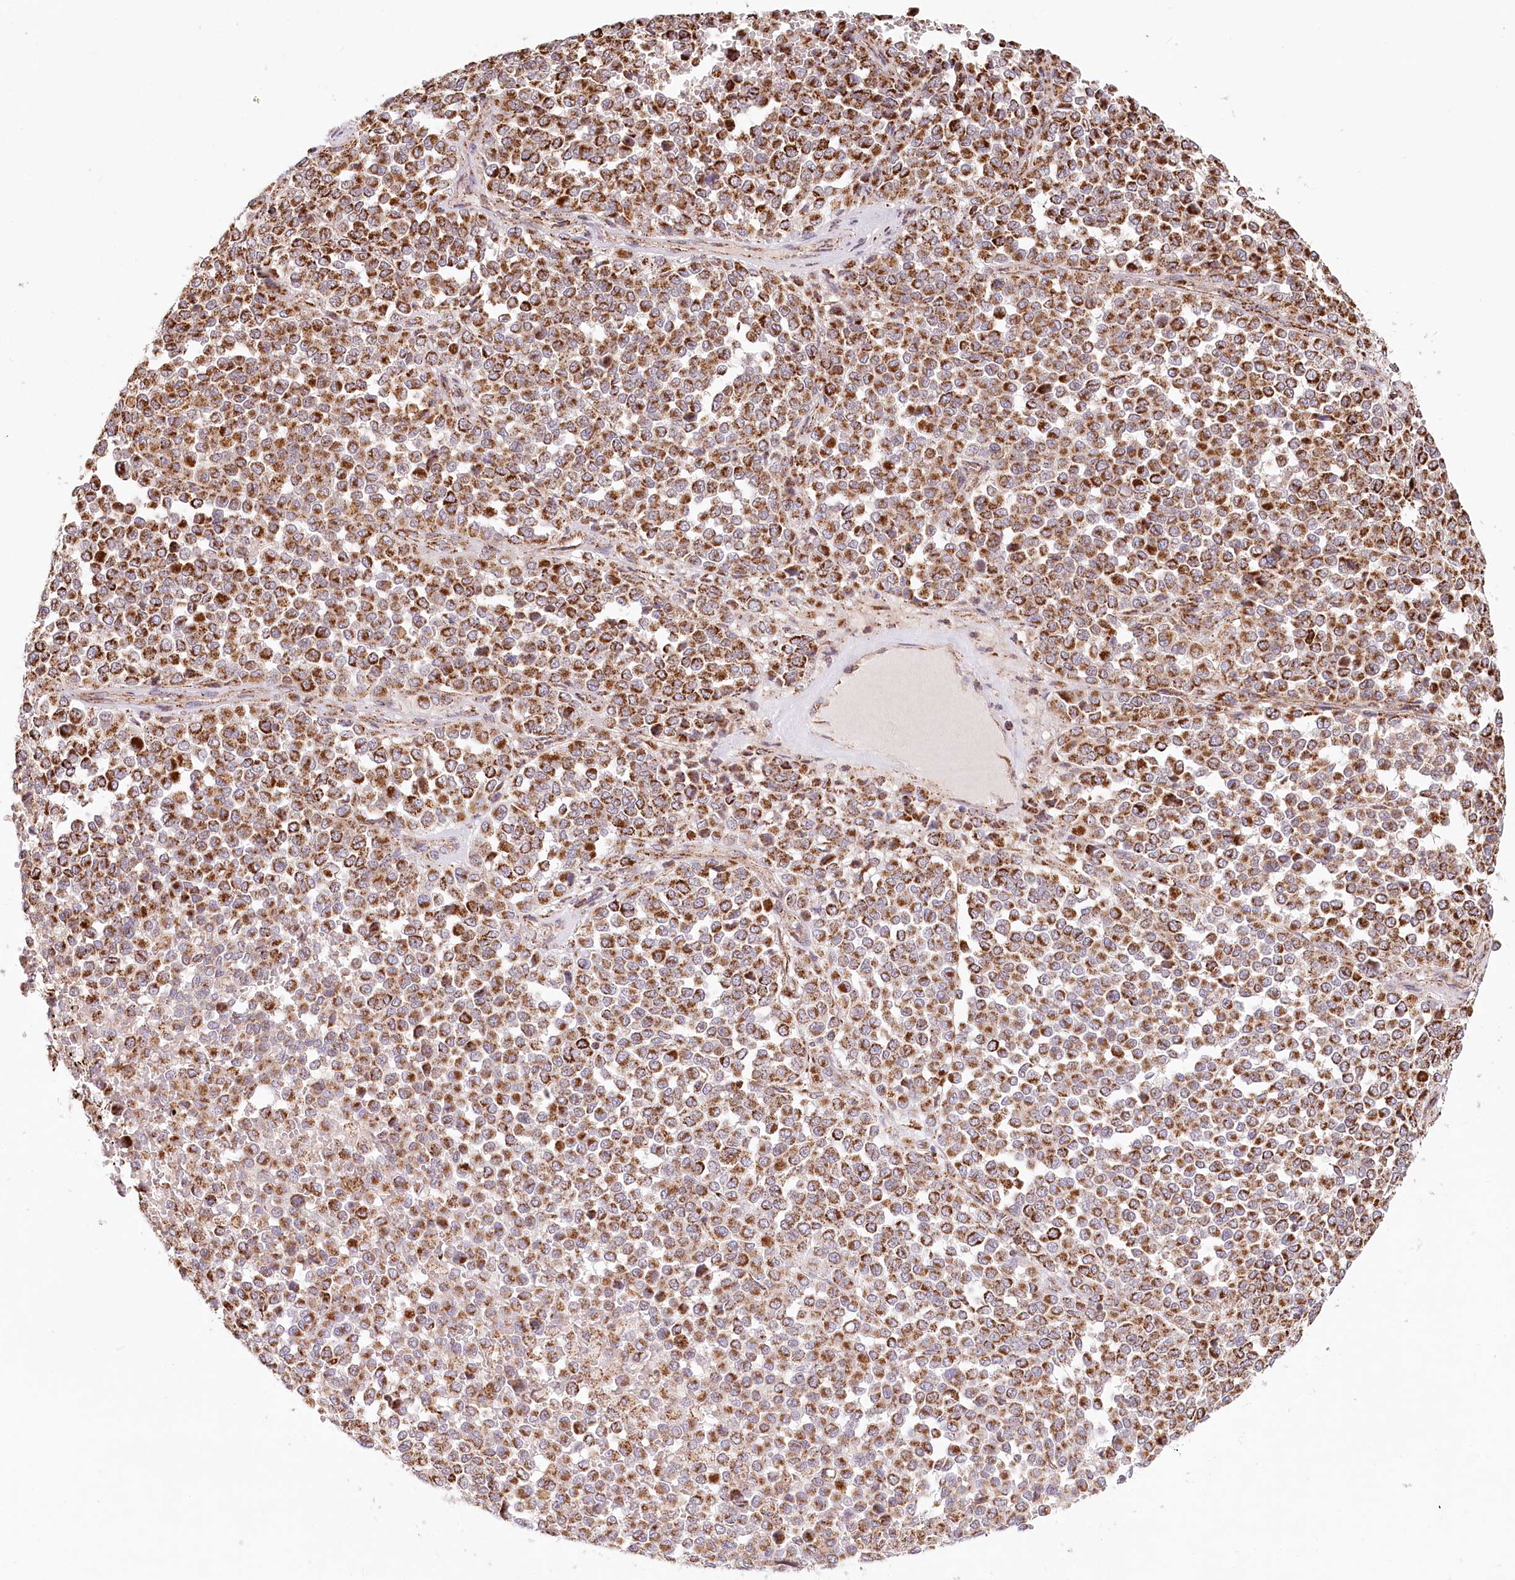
{"staining": {"intensity": "strong", "quantity": ">75%", "location": "cytoplasmic/membranous"}, "tissue": "melanoma", "cell_type": "Tumor cells", "image_type": "cancer", "snomed": [{"axis": "morphology", "description": "Malignant melanoma, Metastatic site"}, {"axis": "topography", "description": "Pancreas"}], "caption": "Brown immunohistochemical staining in malignant melanoma (metastatic site) shows strong cytoplasmic/membranous expression in approximately >75% of tumor cells. The protein of interest is stained brown, and the nuclei are stained in blue (DAB IHC with brightfield microscopy, high magnification).", "gene": "UMPS", "patient": {"sex": "female", "age": 30}}